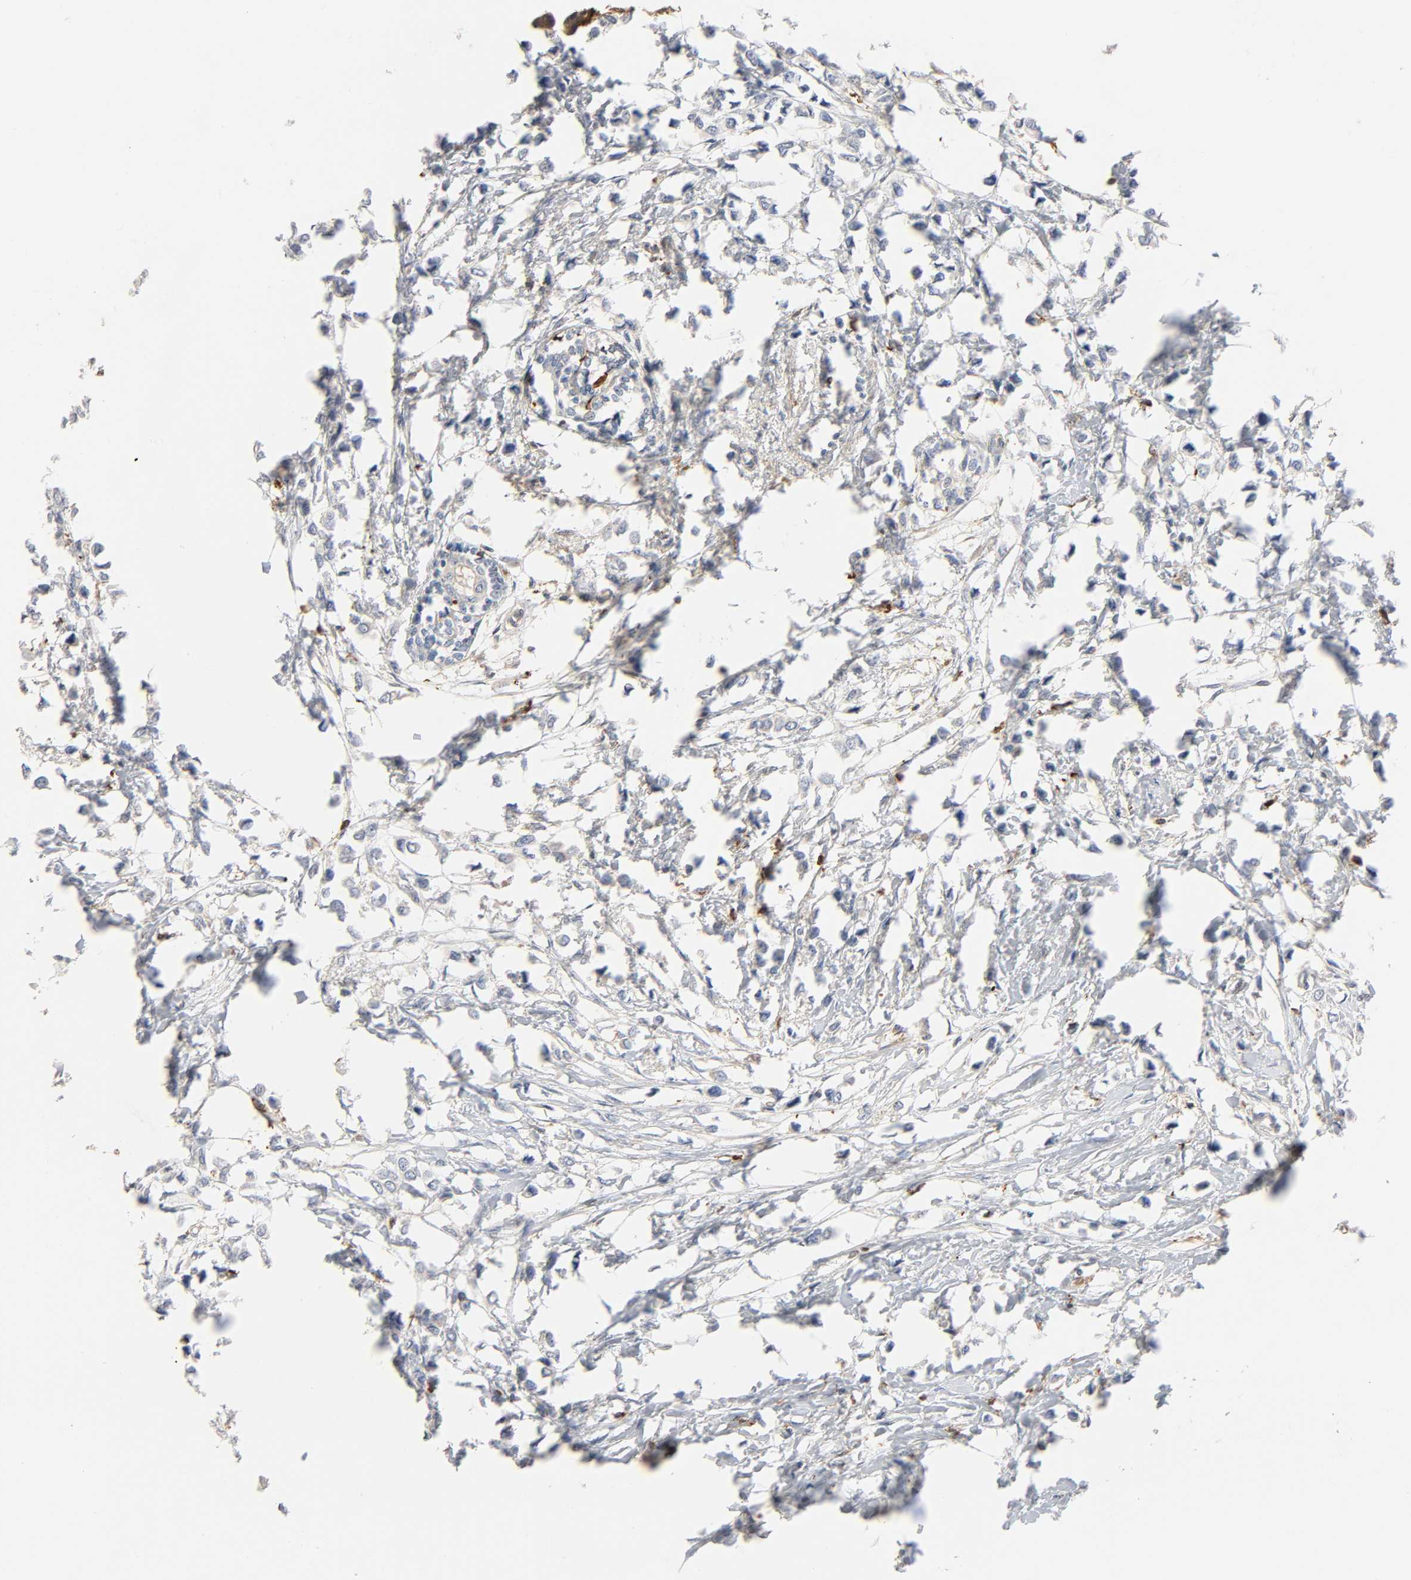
{"staining": {"intensity": "moderate", "quantity": "<25%", "location": "cytoplasmic/membranous"}, "tissue": "breast cancer", "cell_type": "Tumor cells", "image_type": "cancer", "snomed": [{"axis": "morphology", "description": "Lobular carcinoma"}, {"axis": "topography", "description": "Breast"}], "caption": "Moderate cytoplasmic/membranous staining is appreciated in about <25% of tumor cells in breast cancer (lobular carcinoma).", "gene": "BIN1", "patient": {"sex": "female", "age": 51}}